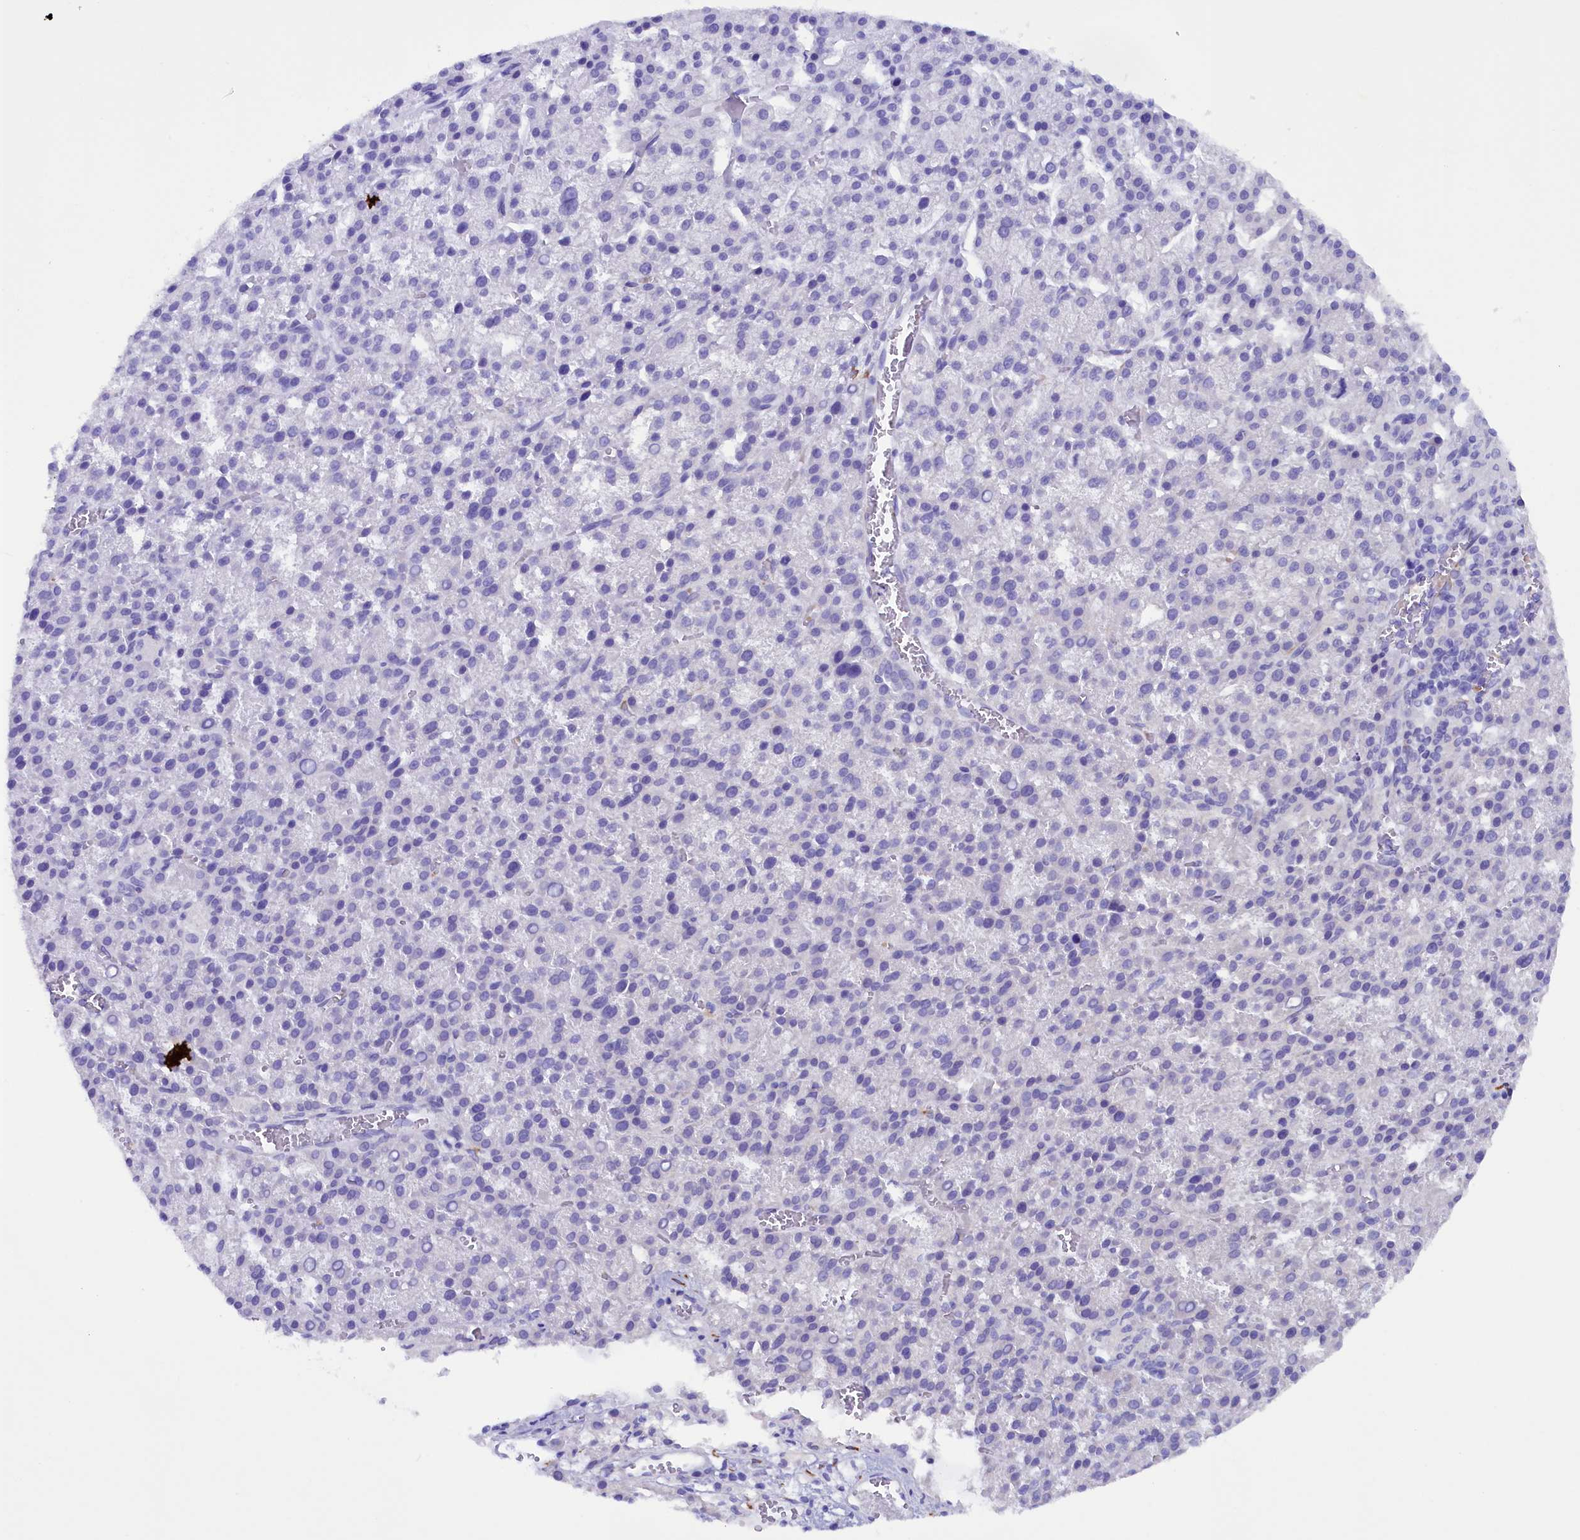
{"staining": {"intensity": "negative", "quantity": "none", "location": "none"}, "tissue": "liver cancer", "cell_type": "Tumor cells", "image_type": "cancer", "snomed": [{"axis": "morphology", "description": "Carcinoma, Hepatocellular, NOS"}, {"axis": "topography", "description": "Liver"}], "caption": "A micrograph of human liver cancer (hepatocellular carcinoma) is negative for staining in tumor cells.", "gene": "ARRDC4", "patient": {"sex": "female", "age": 58}}